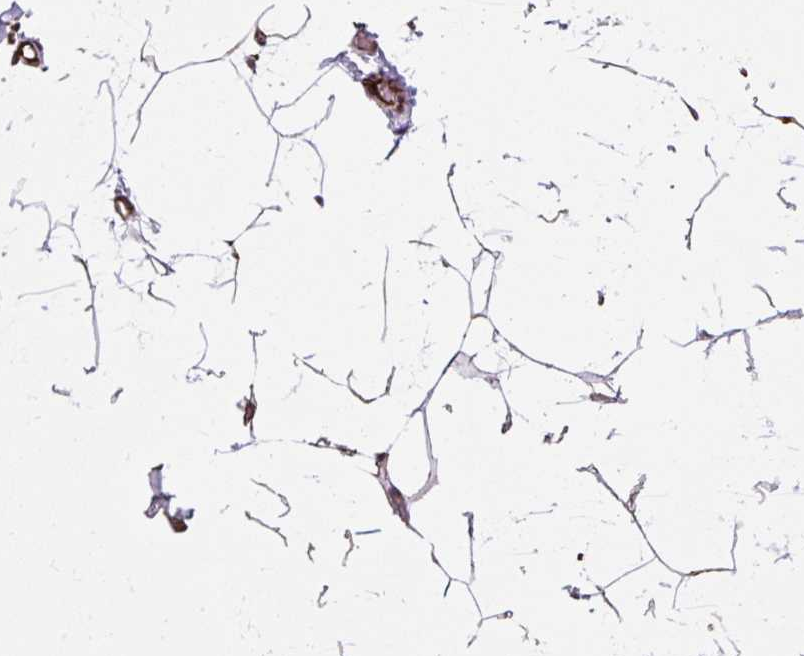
{"staining": {"intensity": "negative", "quantity": "none", "location": "none"}, "tissue": "adipose tissue", "cell_type": "Adipocytes", "image_type": "normal", "snomed": [{"axis": "morphology", "description": "Normal tissue, NOS"}, {"axis": "topography", "description": "Vascular tissue"}, {"axis": "topography", "description": "Peripheral nerve tissue"}], "caption": "Adipocytes show no significant expression in benign adipose tissue. The staining is performed using DAB (3,3'-diaminobenzidine) brown chromogen with nuclei counter-stained in using hematoxylin.", "gene": "FMC1", "patient": {"sex": "male", "age": 41}}